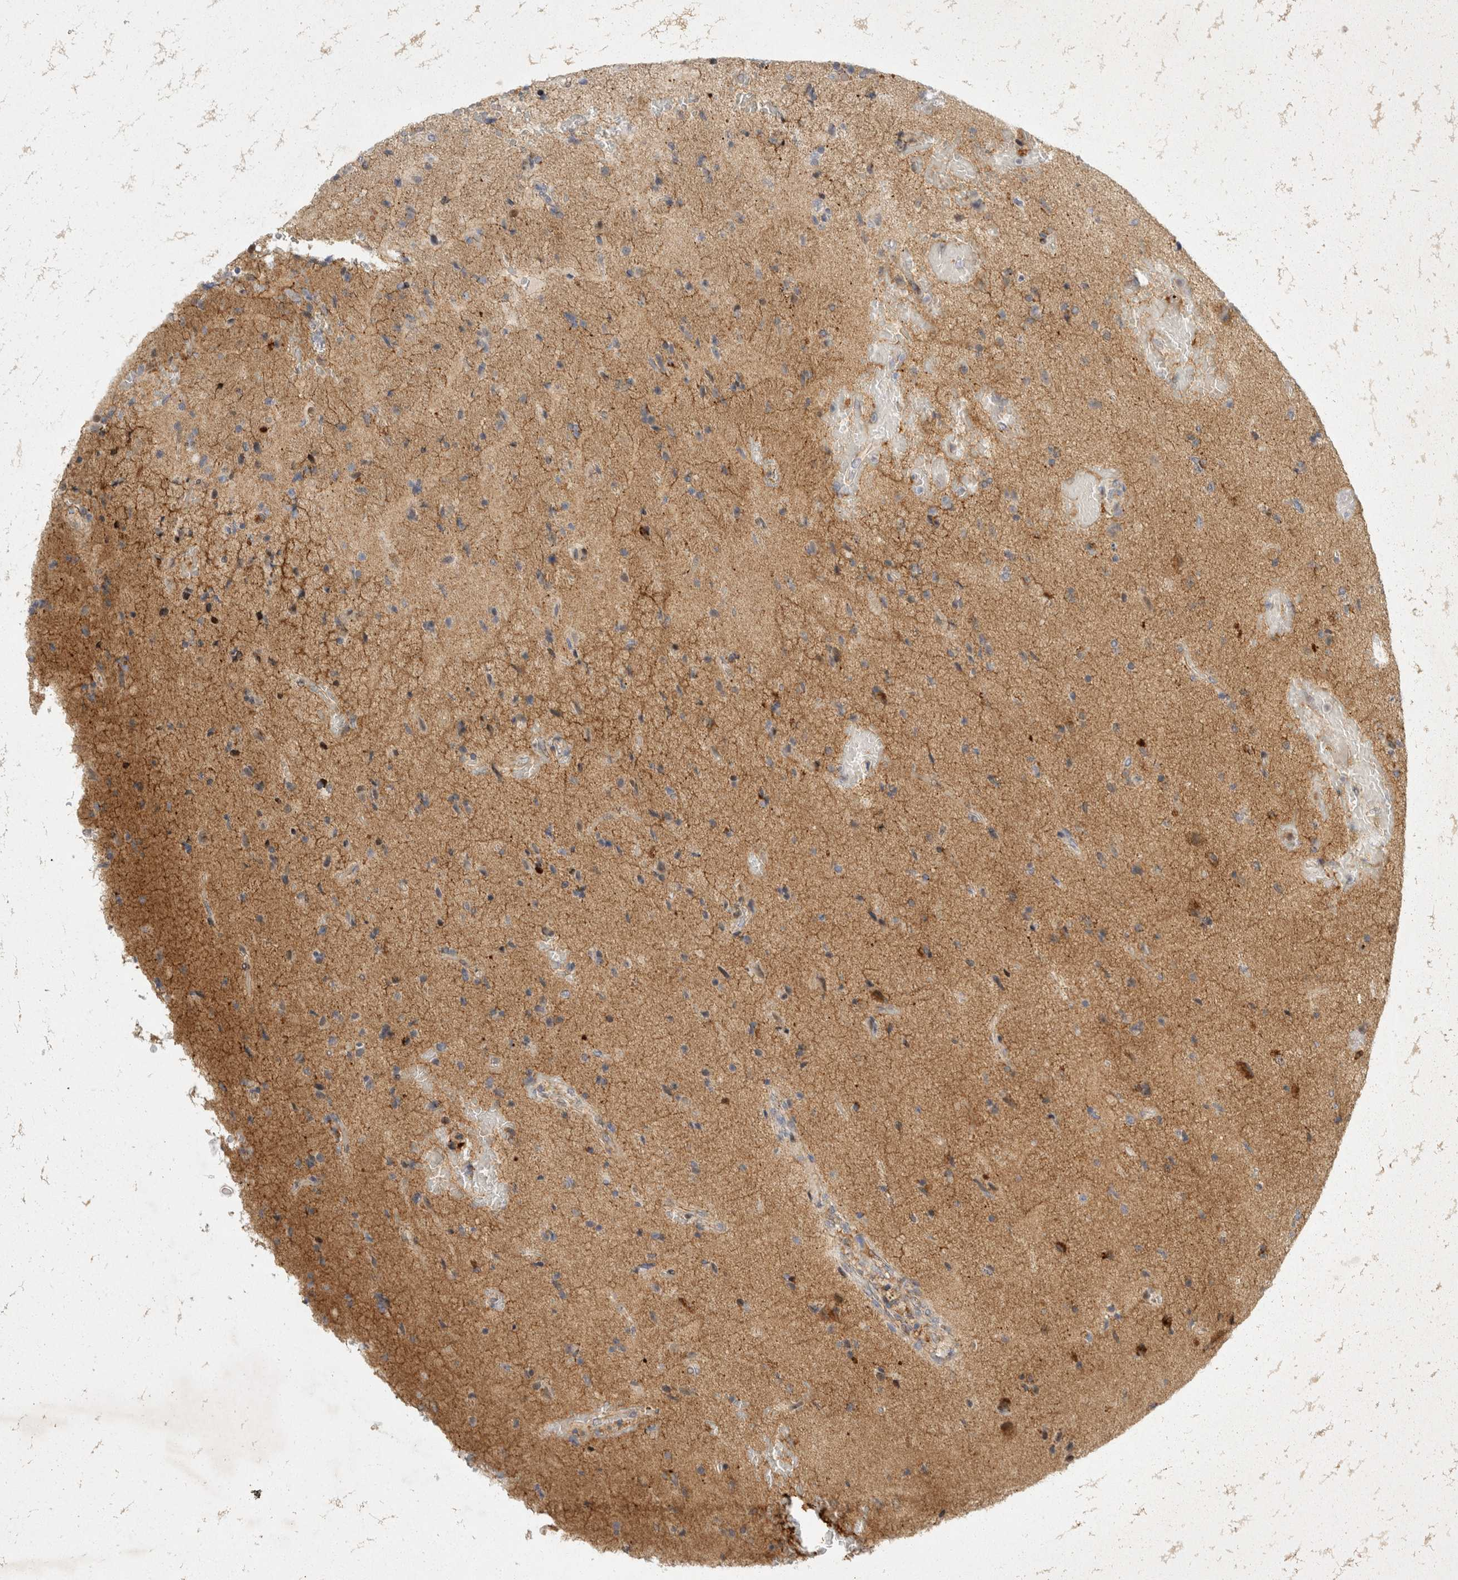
{"staining": {"intensity": "weak", "quantity": "25%-75%", "location": "cytoplasmic/membranous"}, "tissue": "glioma", "cell_type": "Tumor cells", "image_type": "cancer", "snomed": [{"axis": "morphology", "description": "Glioma, malignant, High grade"}, {"axis": "topography", "description": "Brain"}], "caption": "High-magnification brightfield microscopy of high-grade glioma (malignant) stained with DAB (brown) and counterstained with hematoxylin (blue). tumor cells exhibit weak cytoplasmic/membranous staining is appreciated in approximately25%-75% of cells.", "gene": "TOM1L2", "patient": {"sex": "male", "age": 72}}